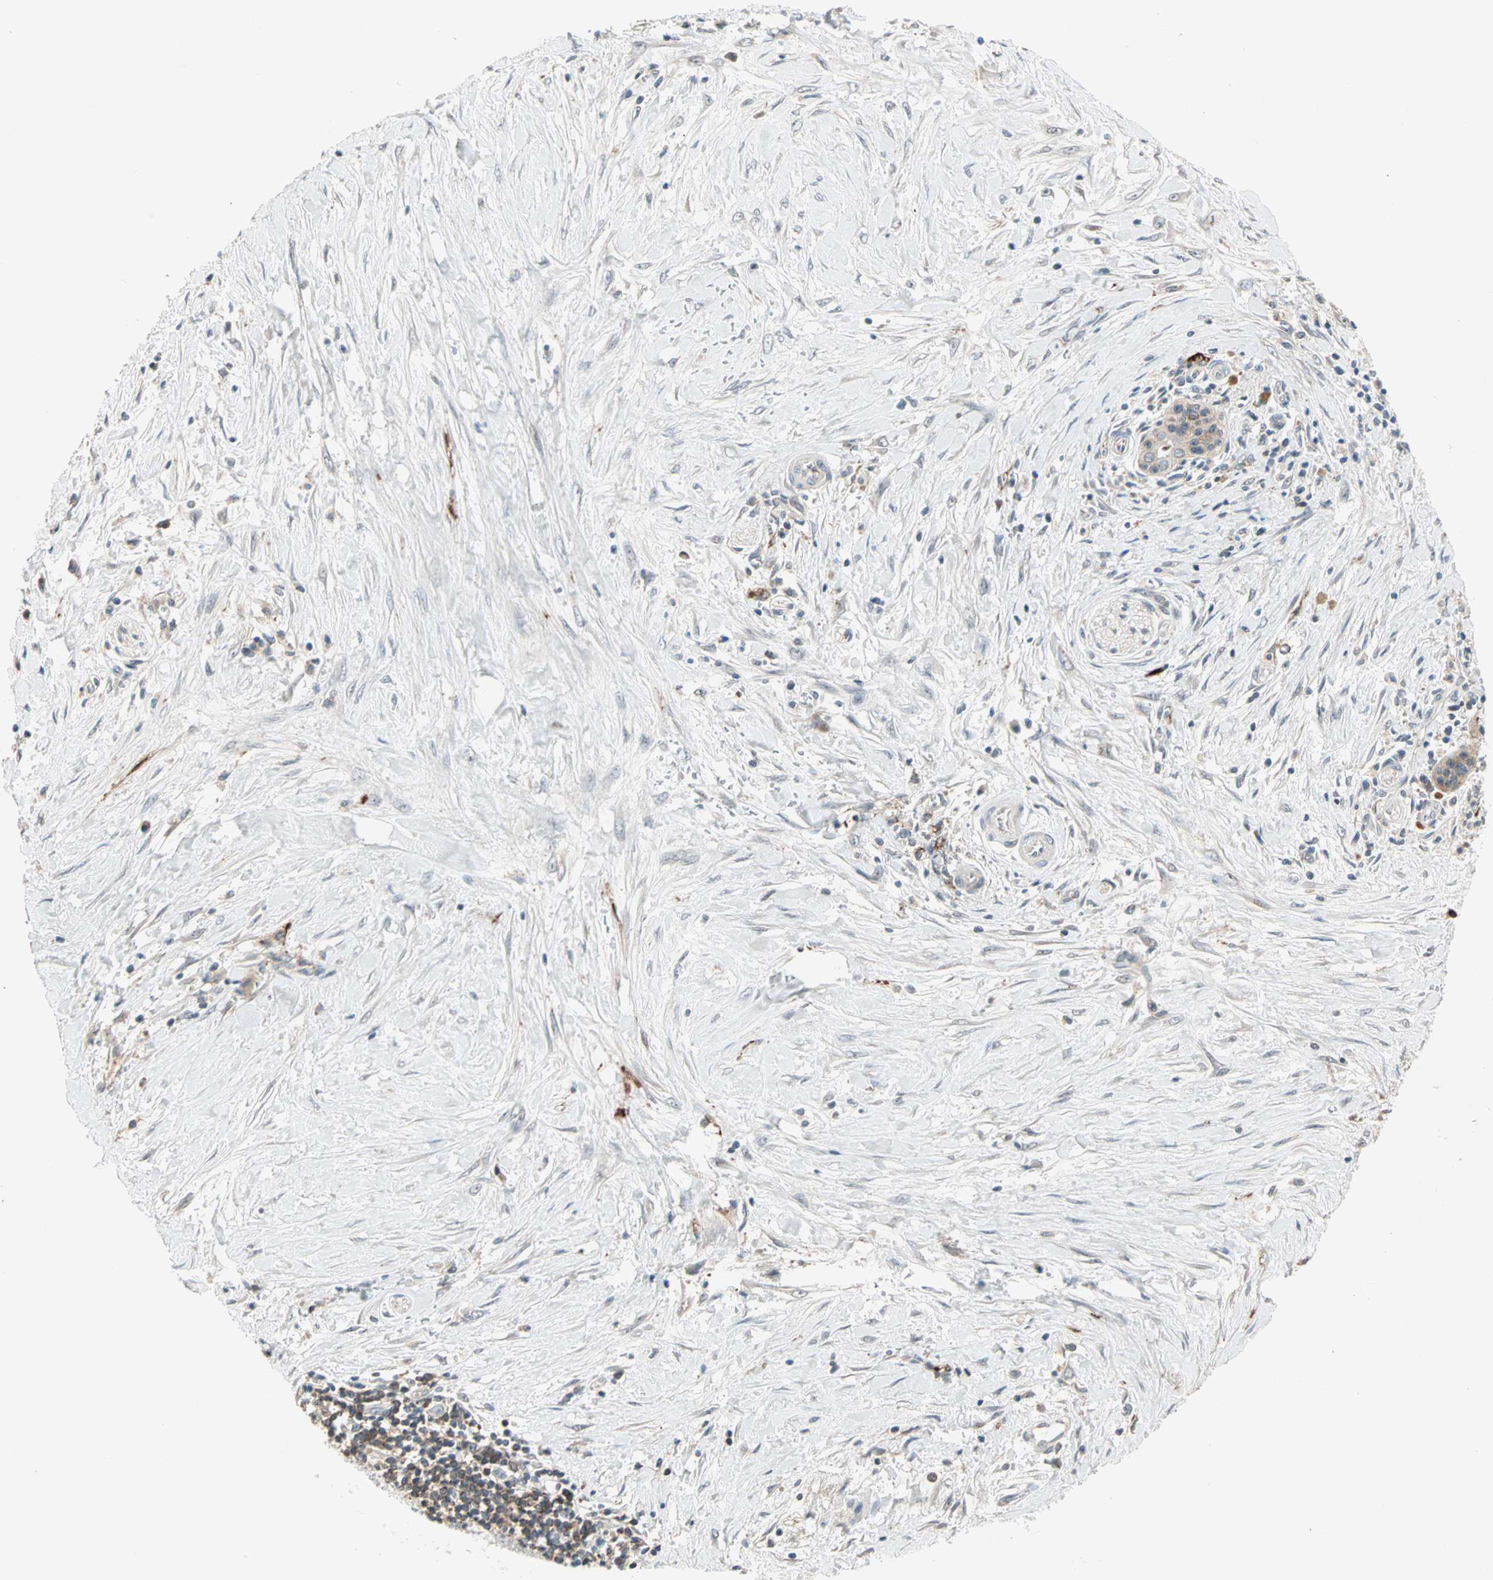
{"staining": {"intensity": "weak", "quantity": ">75%", "location": "cytoplasmic/membranous"}, "tissue": "pancreatic cancer", "cell_type": "Tumor cells", "image_type": "cancer", "snomed": [{"axis": "morphology", "description": "Adenocarcinoma, NOS"}, {"axis": "topography", "description": "Pancreas"}], "caption": "A photomicrograph of human pancreatic cancer stained for a protein shows weak cytoplasmic/membranous brown staining in tumor cells. (Stains: DAB in brown, nuclei in blue, Microscopy: brightfield microscopy at high magnification).", "gene": "PROS1", "patient": {"sex": "male", "age": 59}}